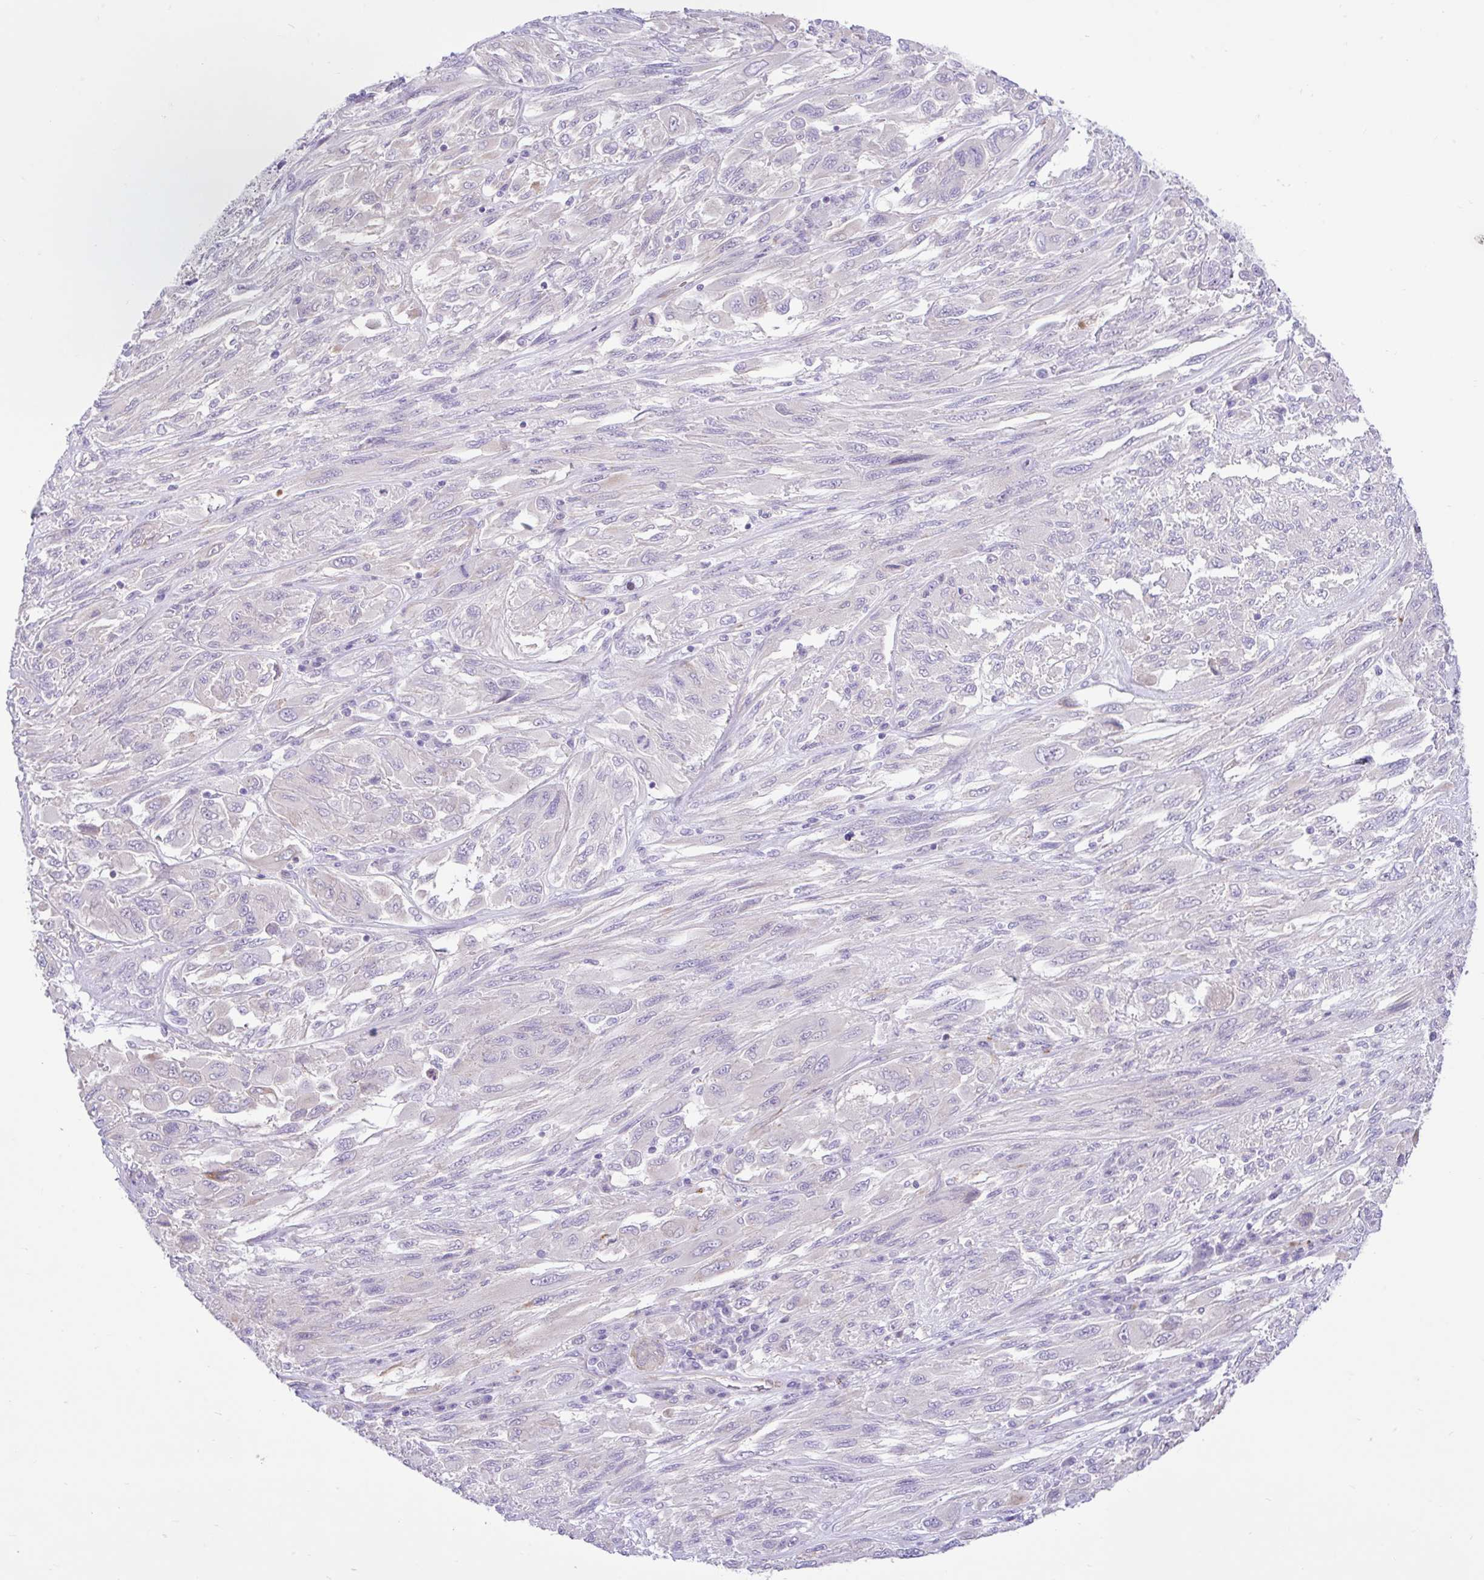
{"staining": {"intensity": "negative", "quantity": "none", "location": "none"}, "tissue": "melanoma", "cell_type": "Tumor cells", "image_type": "cancer", "snomed": [{"axis": "morphology", "description": "Malignant melanoma, NOS"}, {"axis": "topography", "description": "Skin"}], "caption": "Malignant melanoma was stained to show a protein in brown. There is no significant expression in tumor cells.", "gene": "ZNF101", "patient": {"sex": "female", "age": 91}}